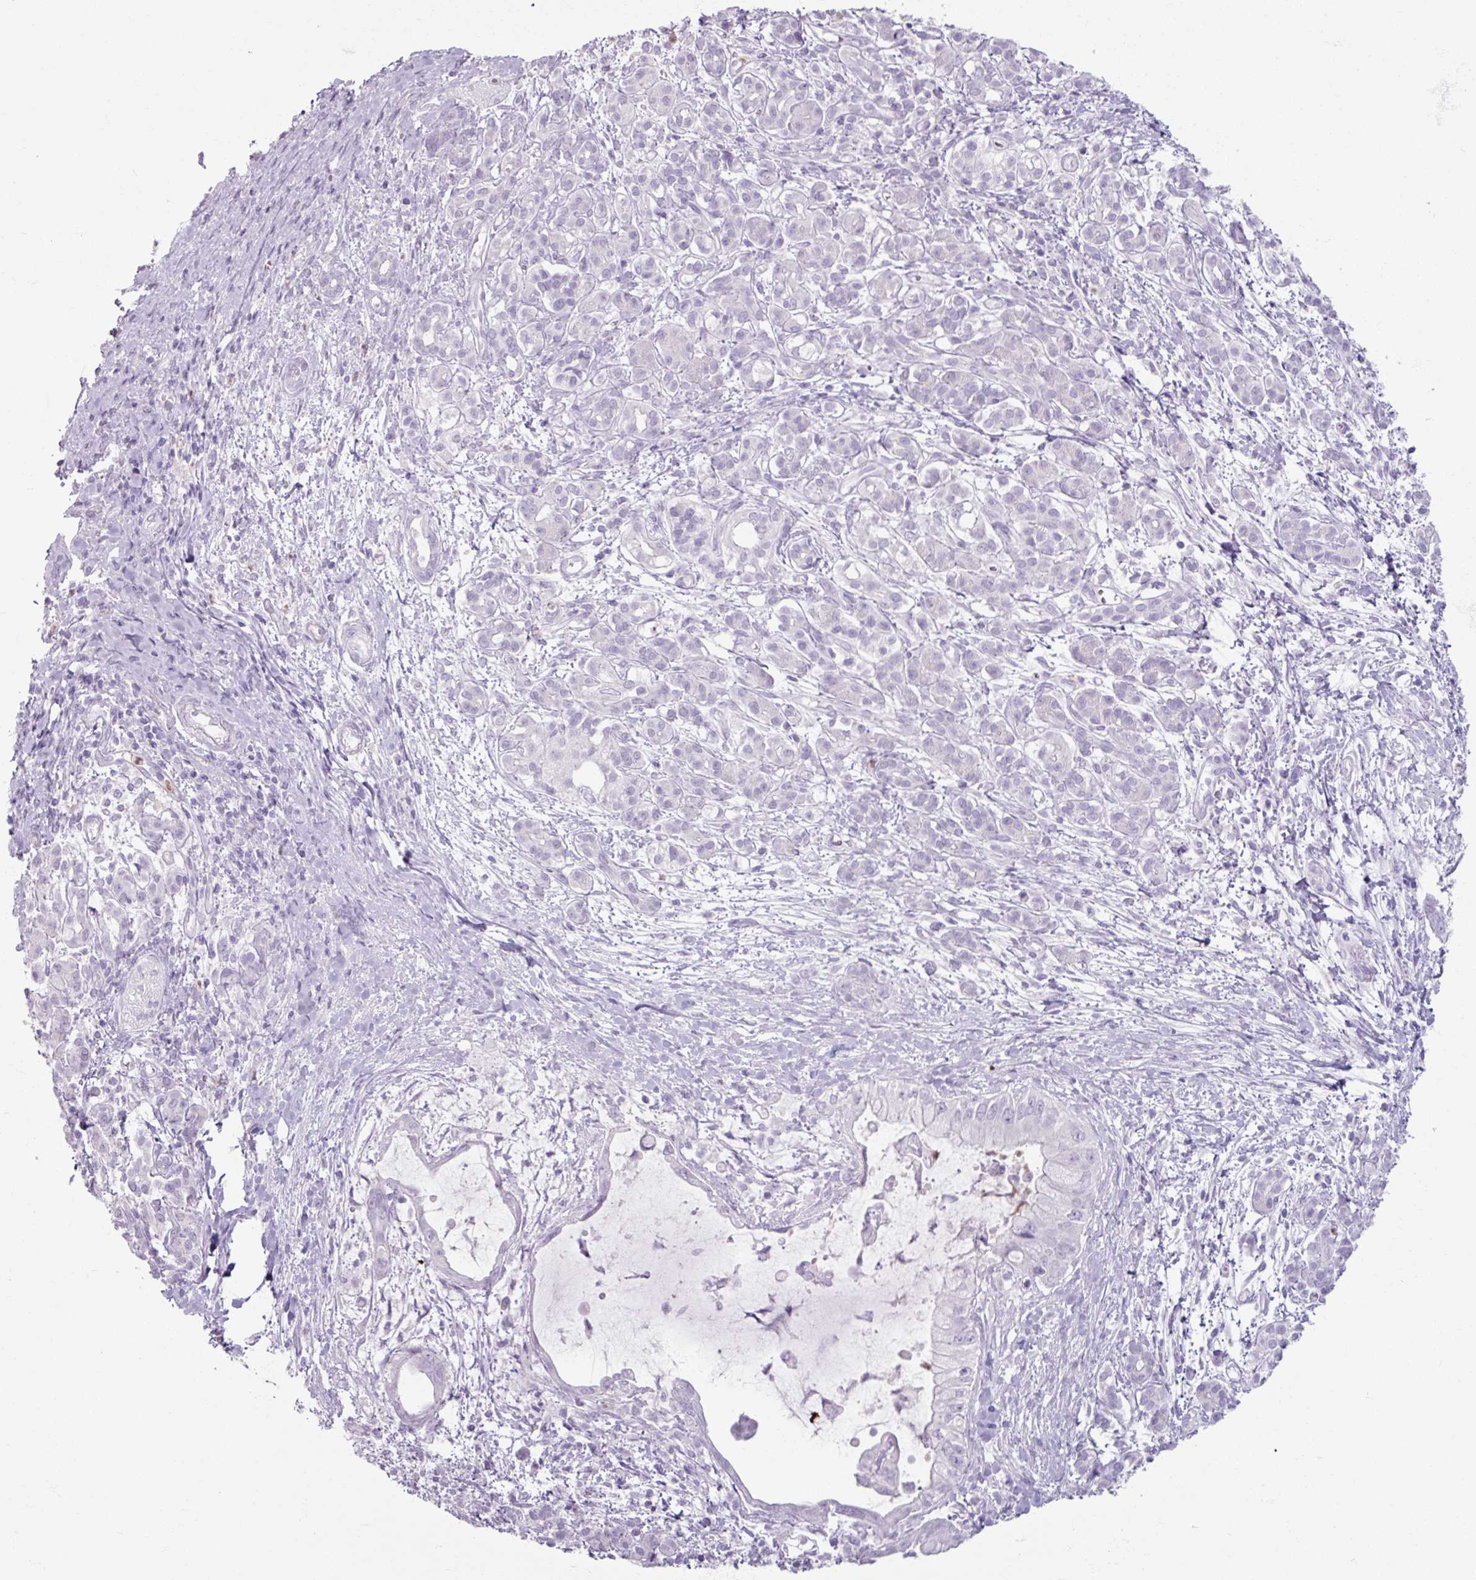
{"staining": {"intensity": "negative", "quantity": "none", "location": "none"}, "tissue": "pancreatic cancer", "cell_type": "Tumor cells", "image_type": "cancer", "snomed": [{"axis": "morphology", "description": "Adenocarcinoma, NOS"}, {"axis": "topography", "description": "Pancreas"}], "caption": "High magnification brightfield microscopy of pancreatic cancer (adenocarcinoma) stained with DAB (brown) and counterstained with hematoxylin (blue): tumor cells show no significant expression.", "gene": "ARG1", "patient": {"sex": "male", "age": 48}}